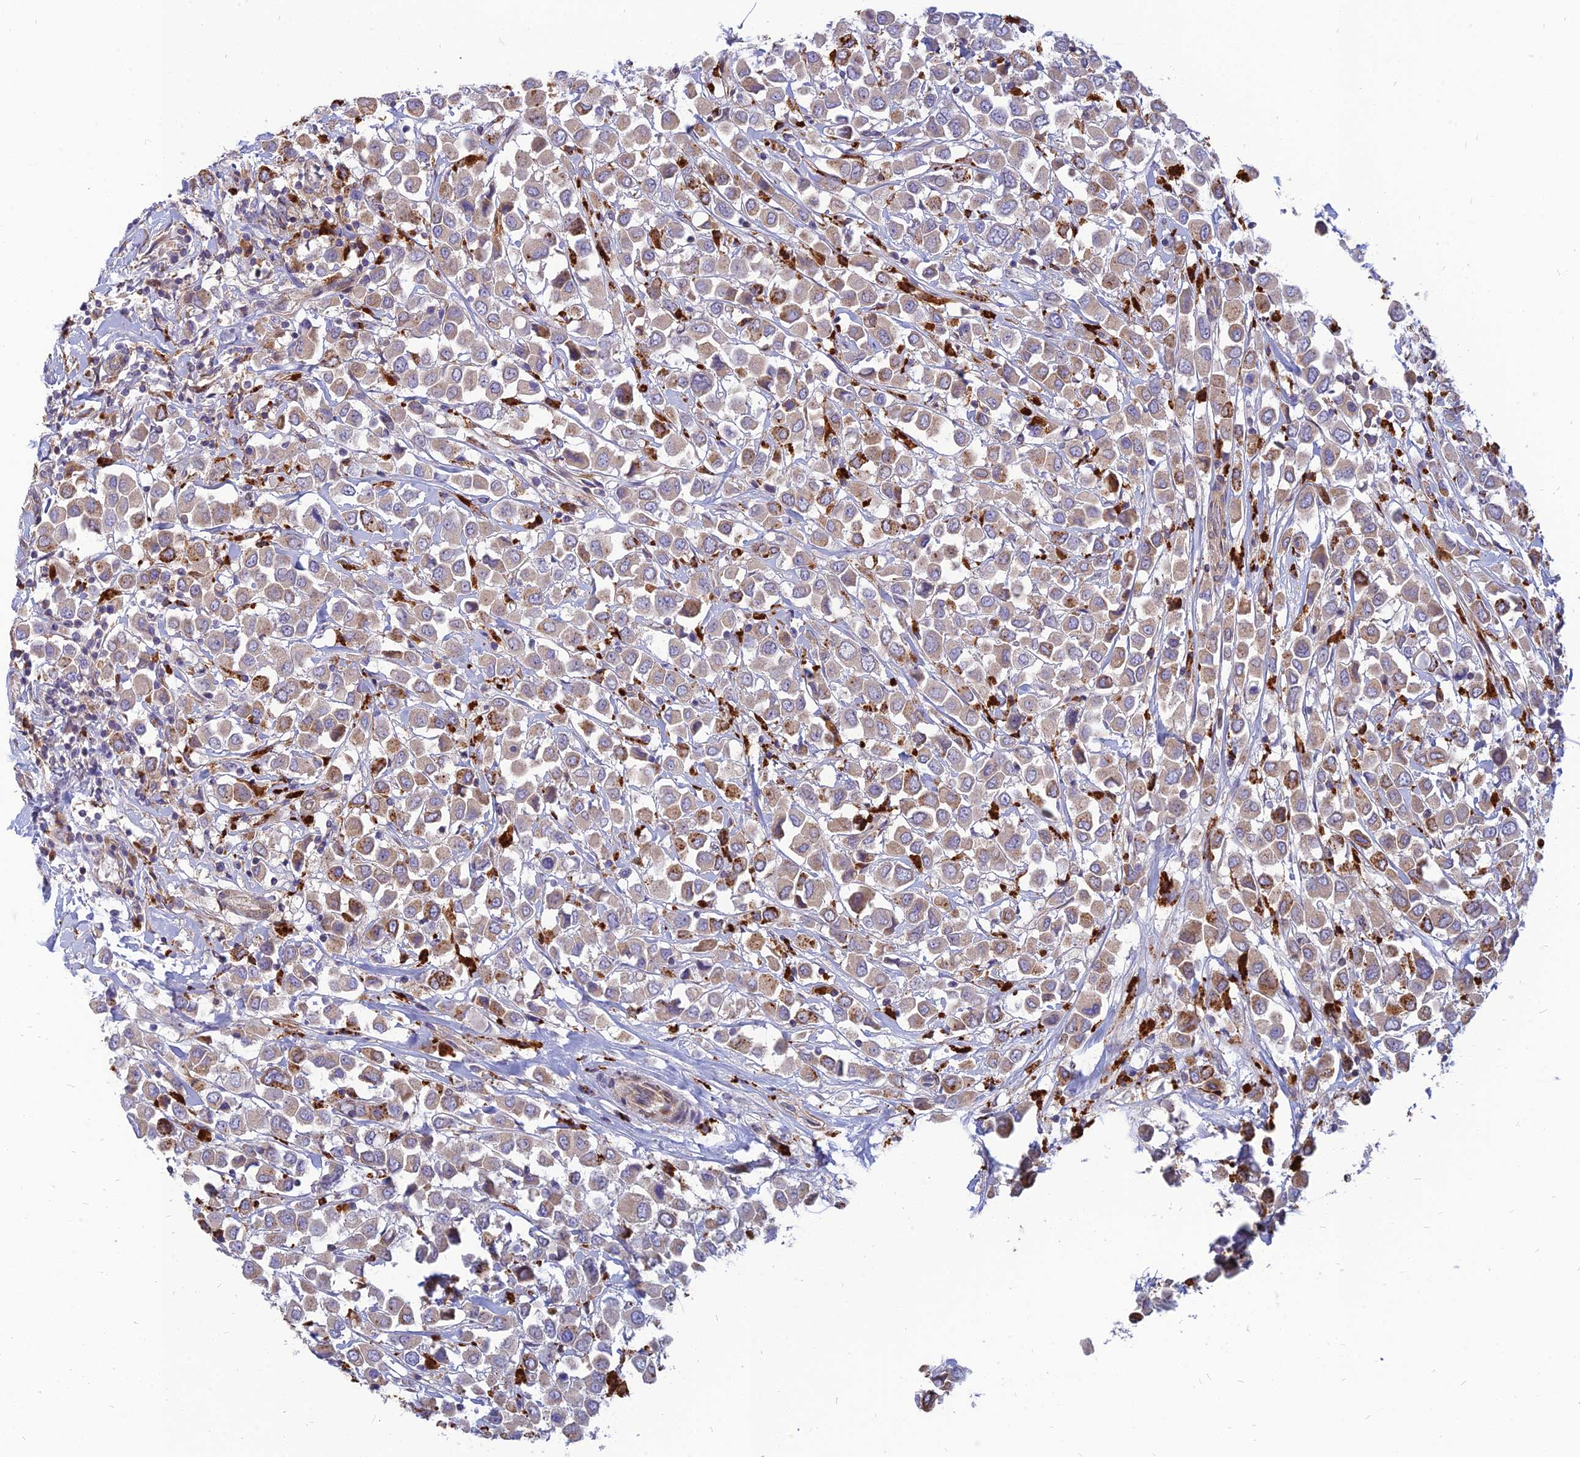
{"staining": {"intensity": "moderate", "quantity": "<25%", "location": "cytoplasmic/membranous"}, "tissue": "breast cancer", "cell_type": "Tumor cells", "image_type": "cancer", "snomed": [{"axis": "morphology", "description": "Duct carcinoma"}, {"axis": "topography", "description": "Breast"}], "caption": "Immunohistochemistry staining of invasive ductal carcinoma (breast), which displays low levels of moderate cytoplasmic/membranous staining in approximately <25% of tumor cells indicating moderate cytoplasmic/membranous protein expression. The staining was performed using DAB (3,3'-diaminobenzidine) (brown) for protein detection and nuclei were counterstained in hematoxylin (blue).", "gene": "PHKA2", "patient": {"sex": "female", "age": 61}}